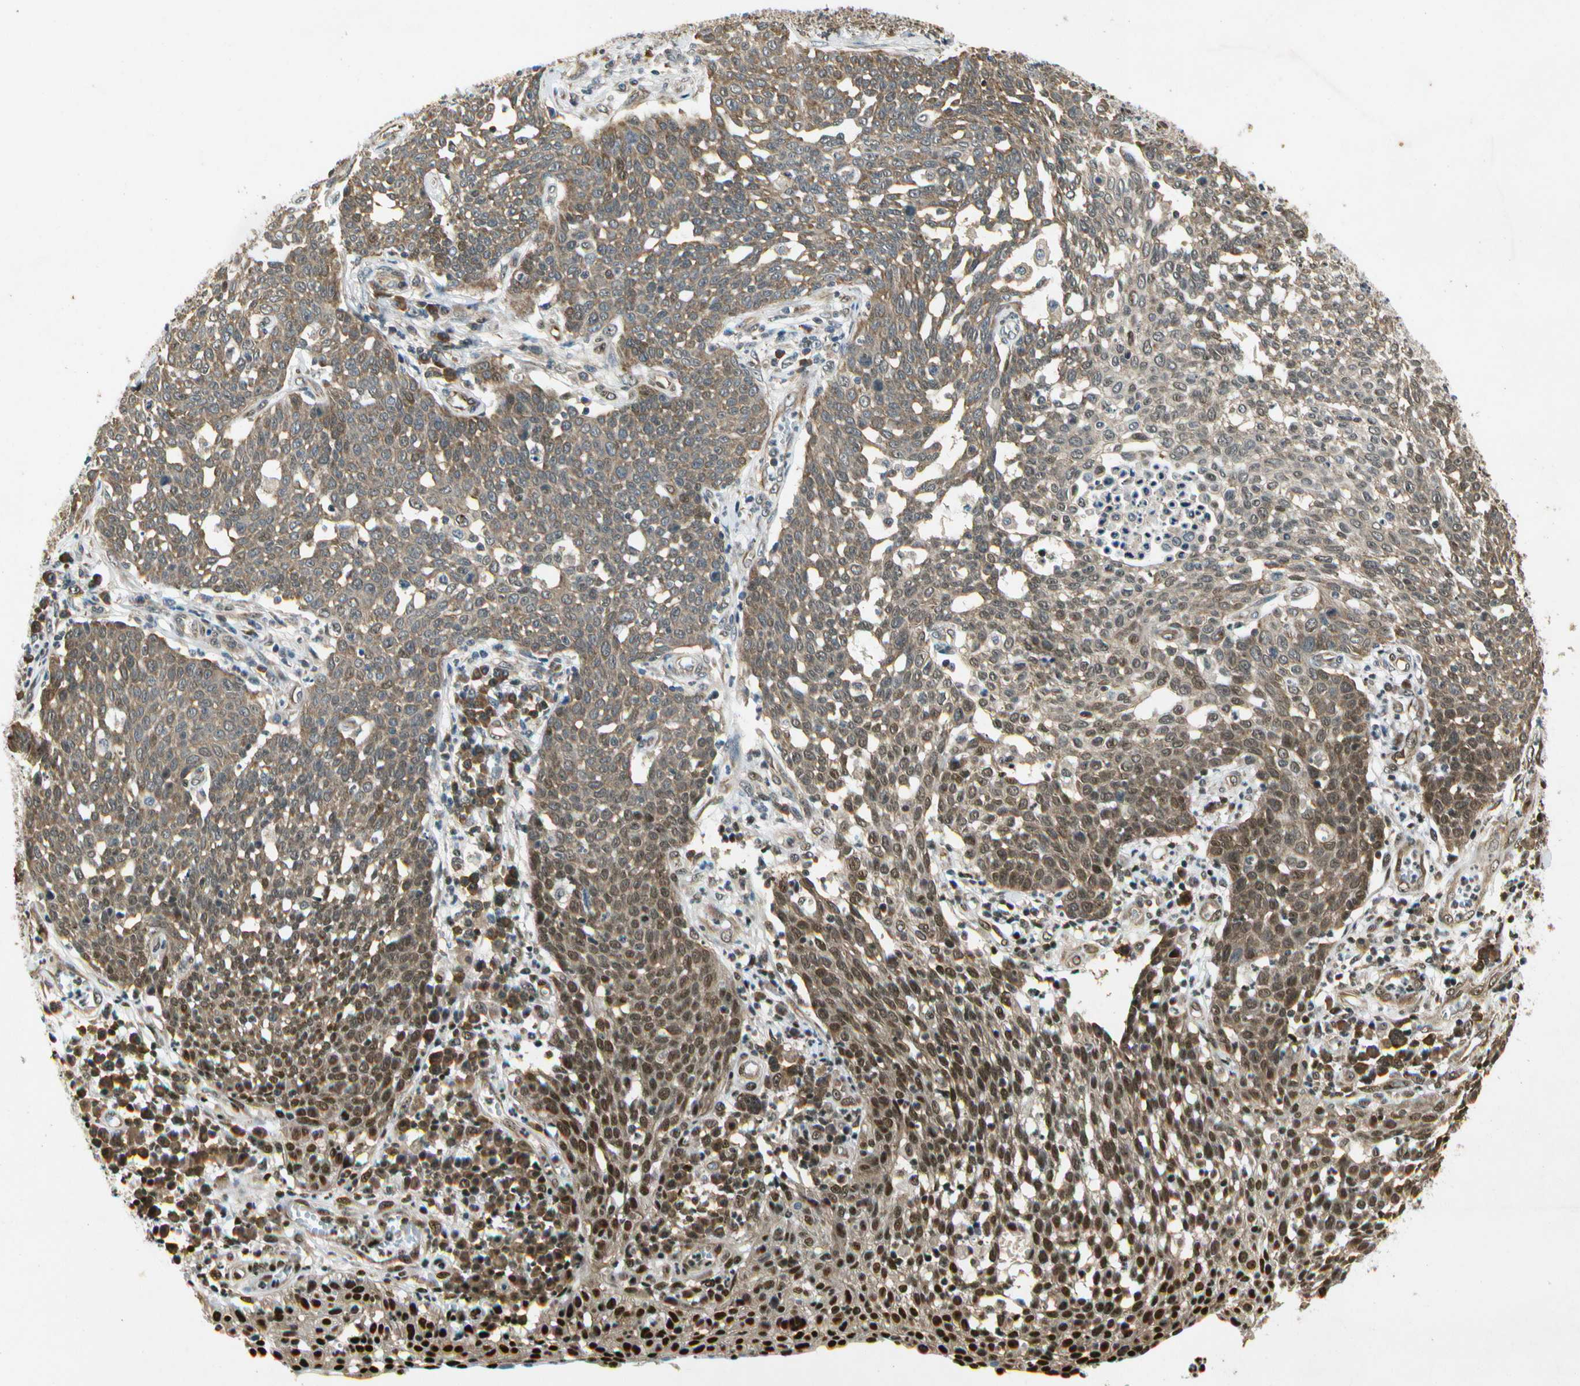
{"staining": {"intensity": "moderate", "quantity": ">75%", "location": "cytoplasmic/membranous,nuclear"}, "tissue": "cervical cancer", "cell_type": "Tumor cells", "image_type": "cancer", "snomed": [{"axis": "morphology", "description": "Squamous cell carcinoma, NOS"}, {"axis": "topography", "description": "Cervix"}], "caption": "Immunohistochemical staining of cervical cancer (squamous cell carcinoma) displays medium levels of moderate cytoplasmic/membranous and nuclear protein positivity in about >75% of tumor cells.", "gene": "EIF1AX", "patient": {"sex": "female", "age": 34}}